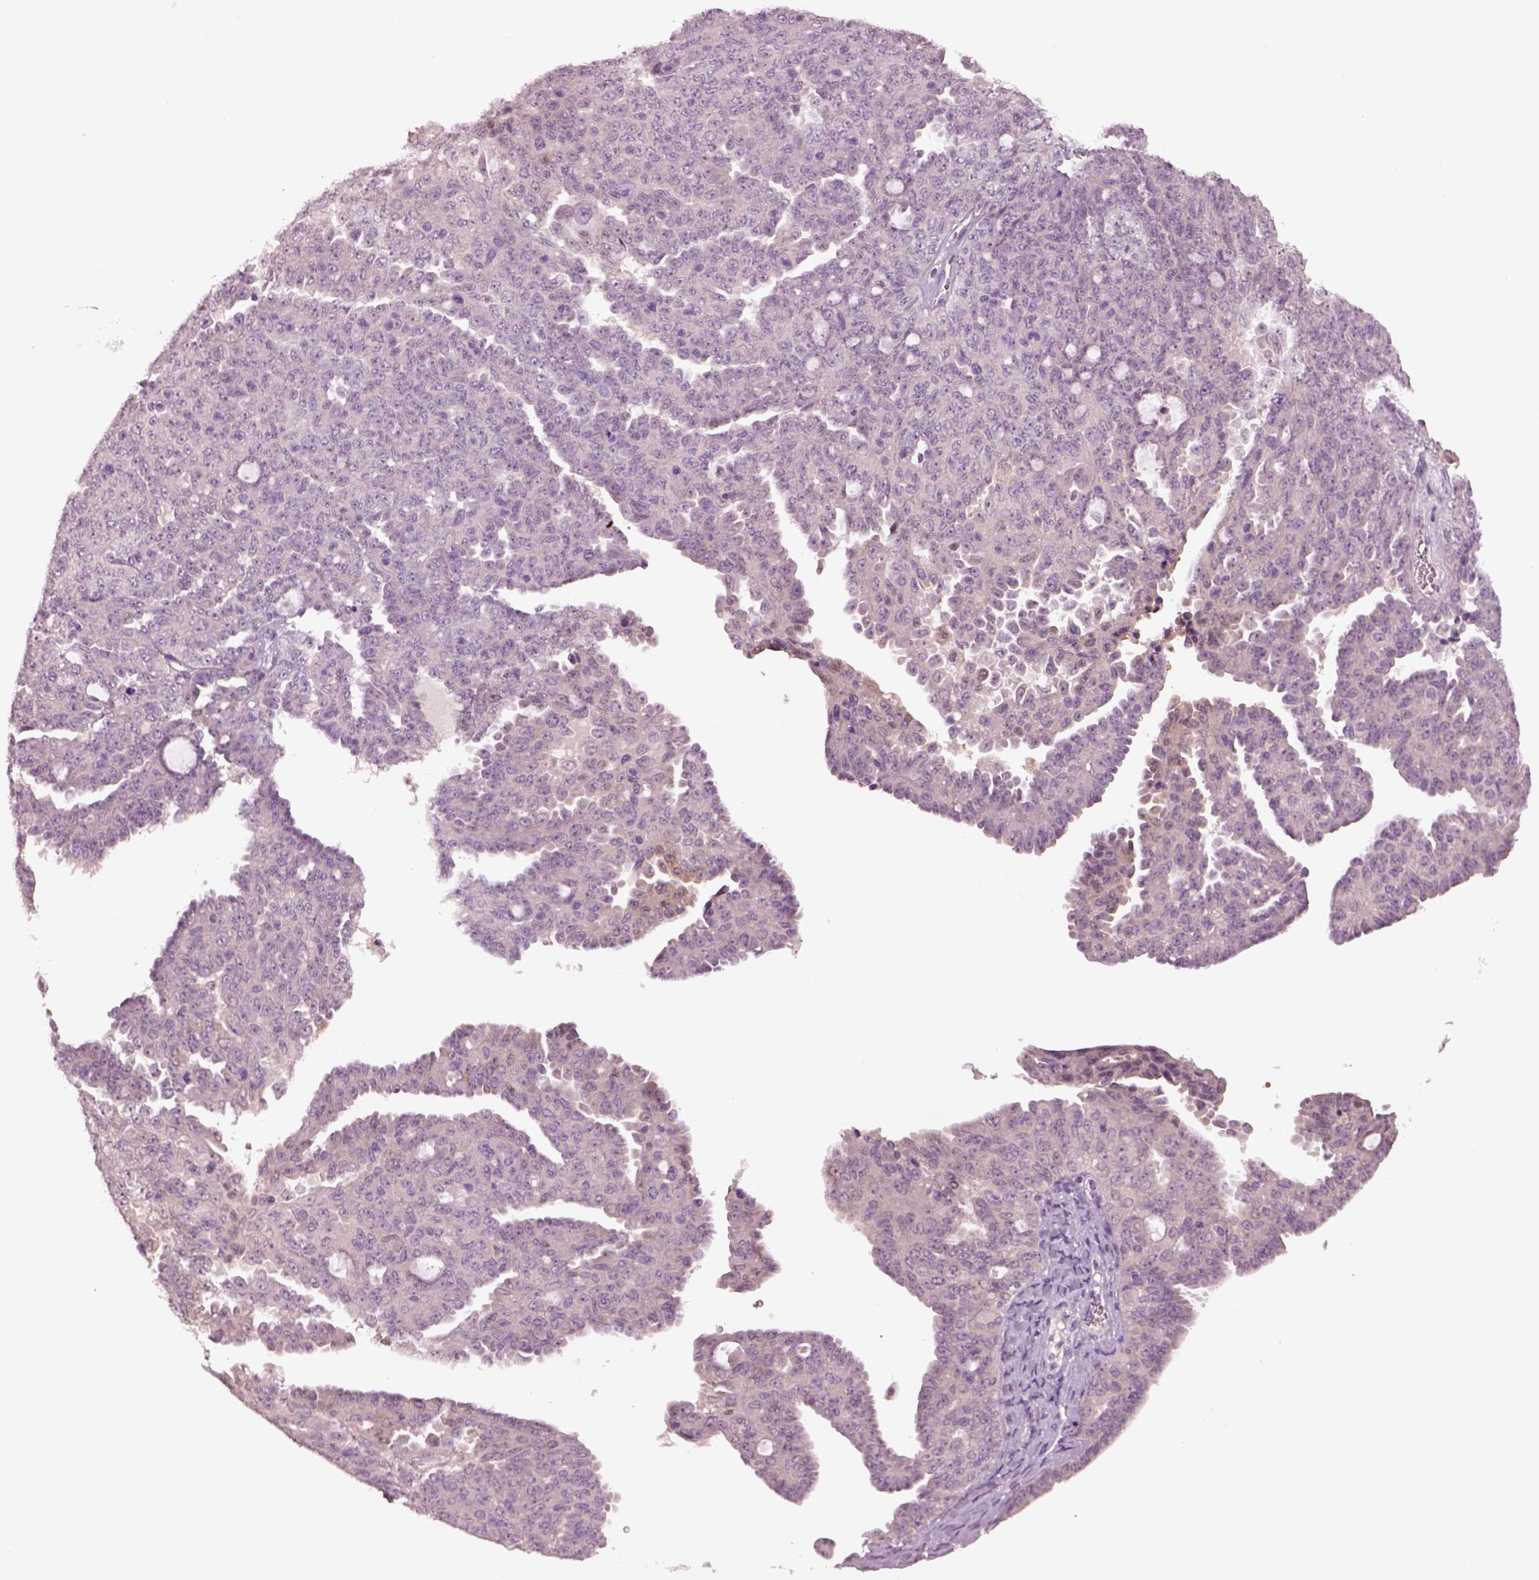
{"staining": {"intensity": "negative", "quantity": "none", "location": "none"}, "tissue": "ovarian cancer", "cell_type": "Tumor cells", "image_type": "cancer", "snomed": [{"axis": "morphology", "description": "Cystadenocarcinoma, serous, NOS"}, {"axis": "topography", "description": "Ovary"}], "caption": "Protein analysis of ovarian cancer demonstrates no significant expression in tumor cells.", "gene": "CLPSL1", "patient": {"sex": "female", "age": 71}}